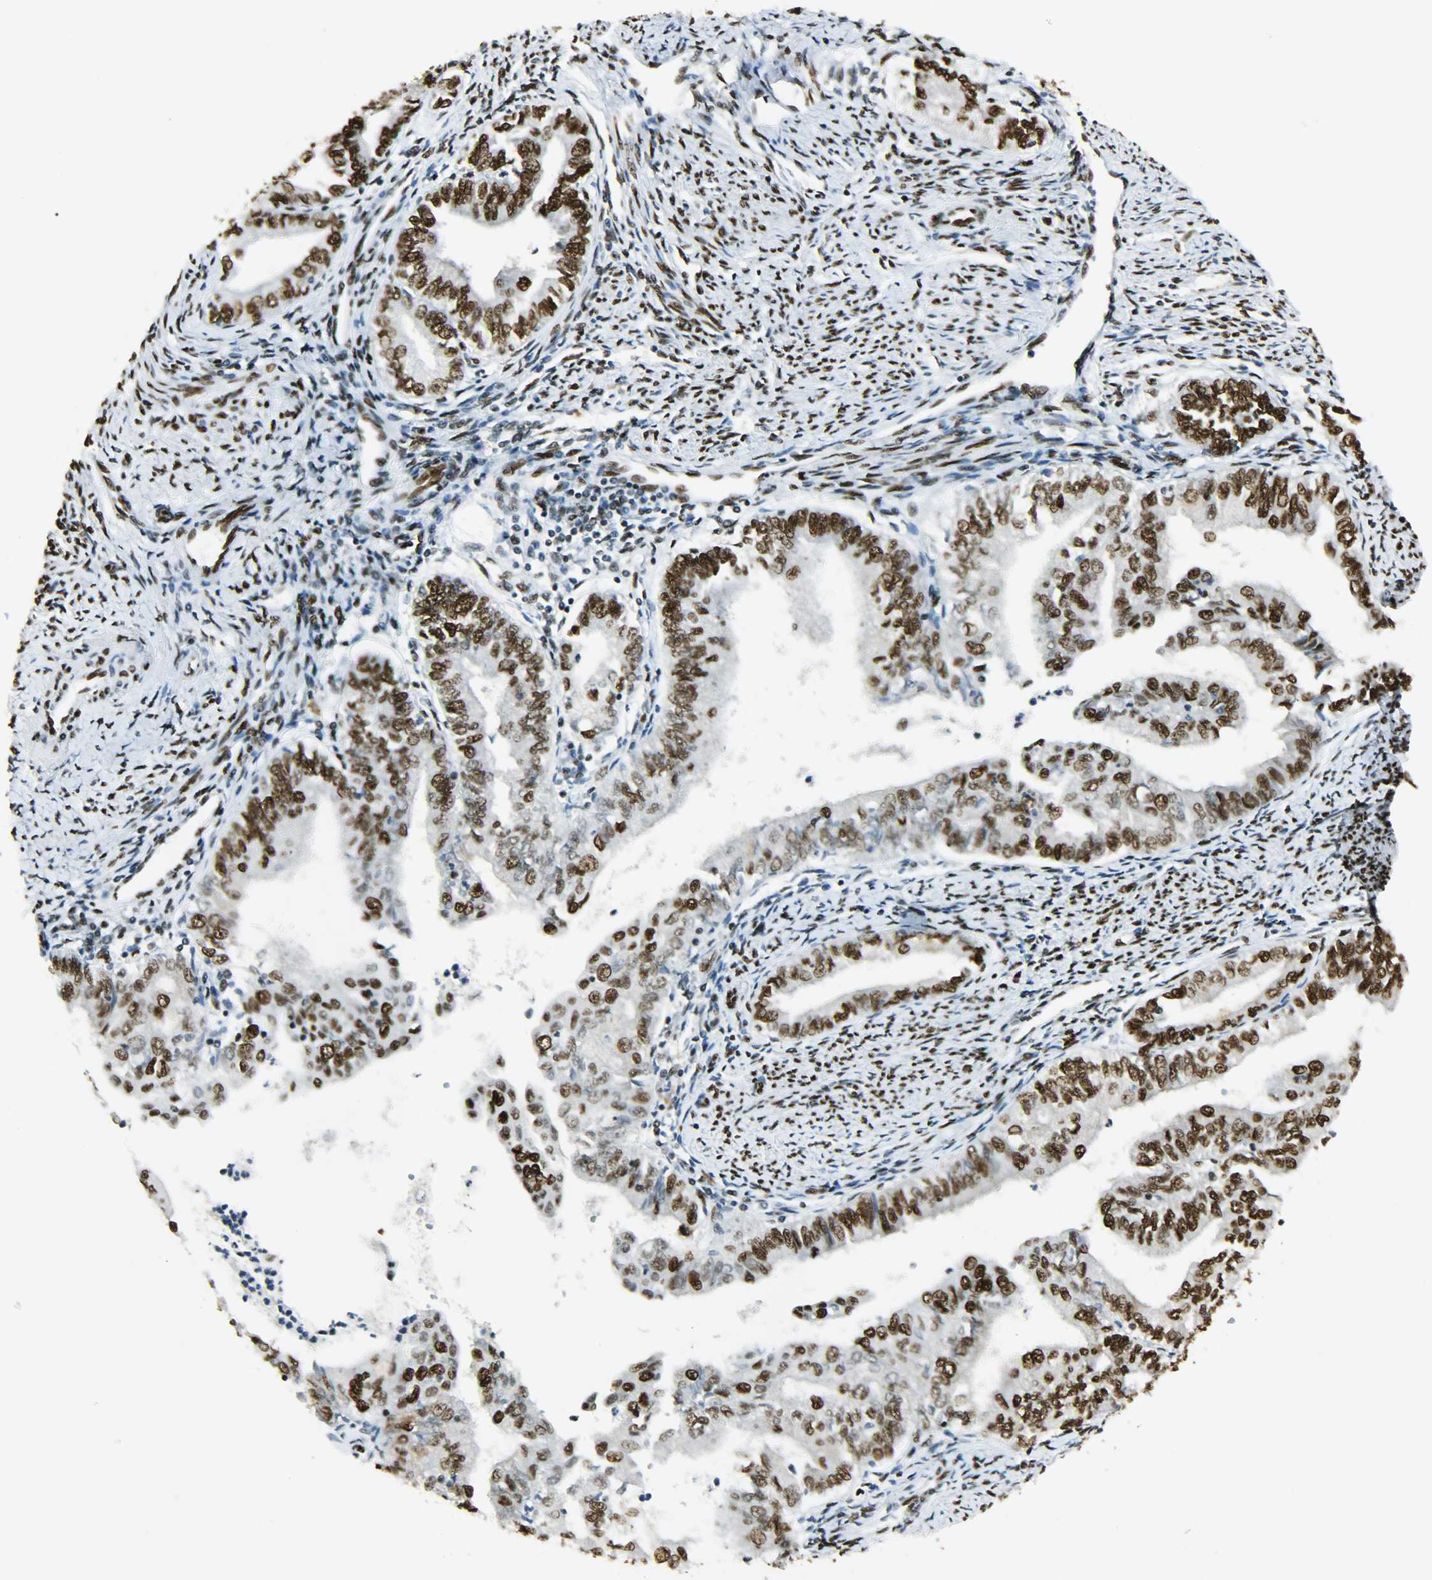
{"staining": {"intensity": "strong", "quantity": ">75%", "location": "nuclear"}, "tissue": "endometrial cancer", "cell_type": "Tumor cells", "image_type": "cancer", "snomed": [{"axis": "morphology", "description": "Adenocarcinoma, NOS"}, {"axis": "topography", "description": "Endometrium"}], "caption": "Strong nuclear expression is seen in approximately >75% of tumor cells in endometrial cancer.", "gene": "MYEF2", "patient": {"sex": "female", "age": 66}}